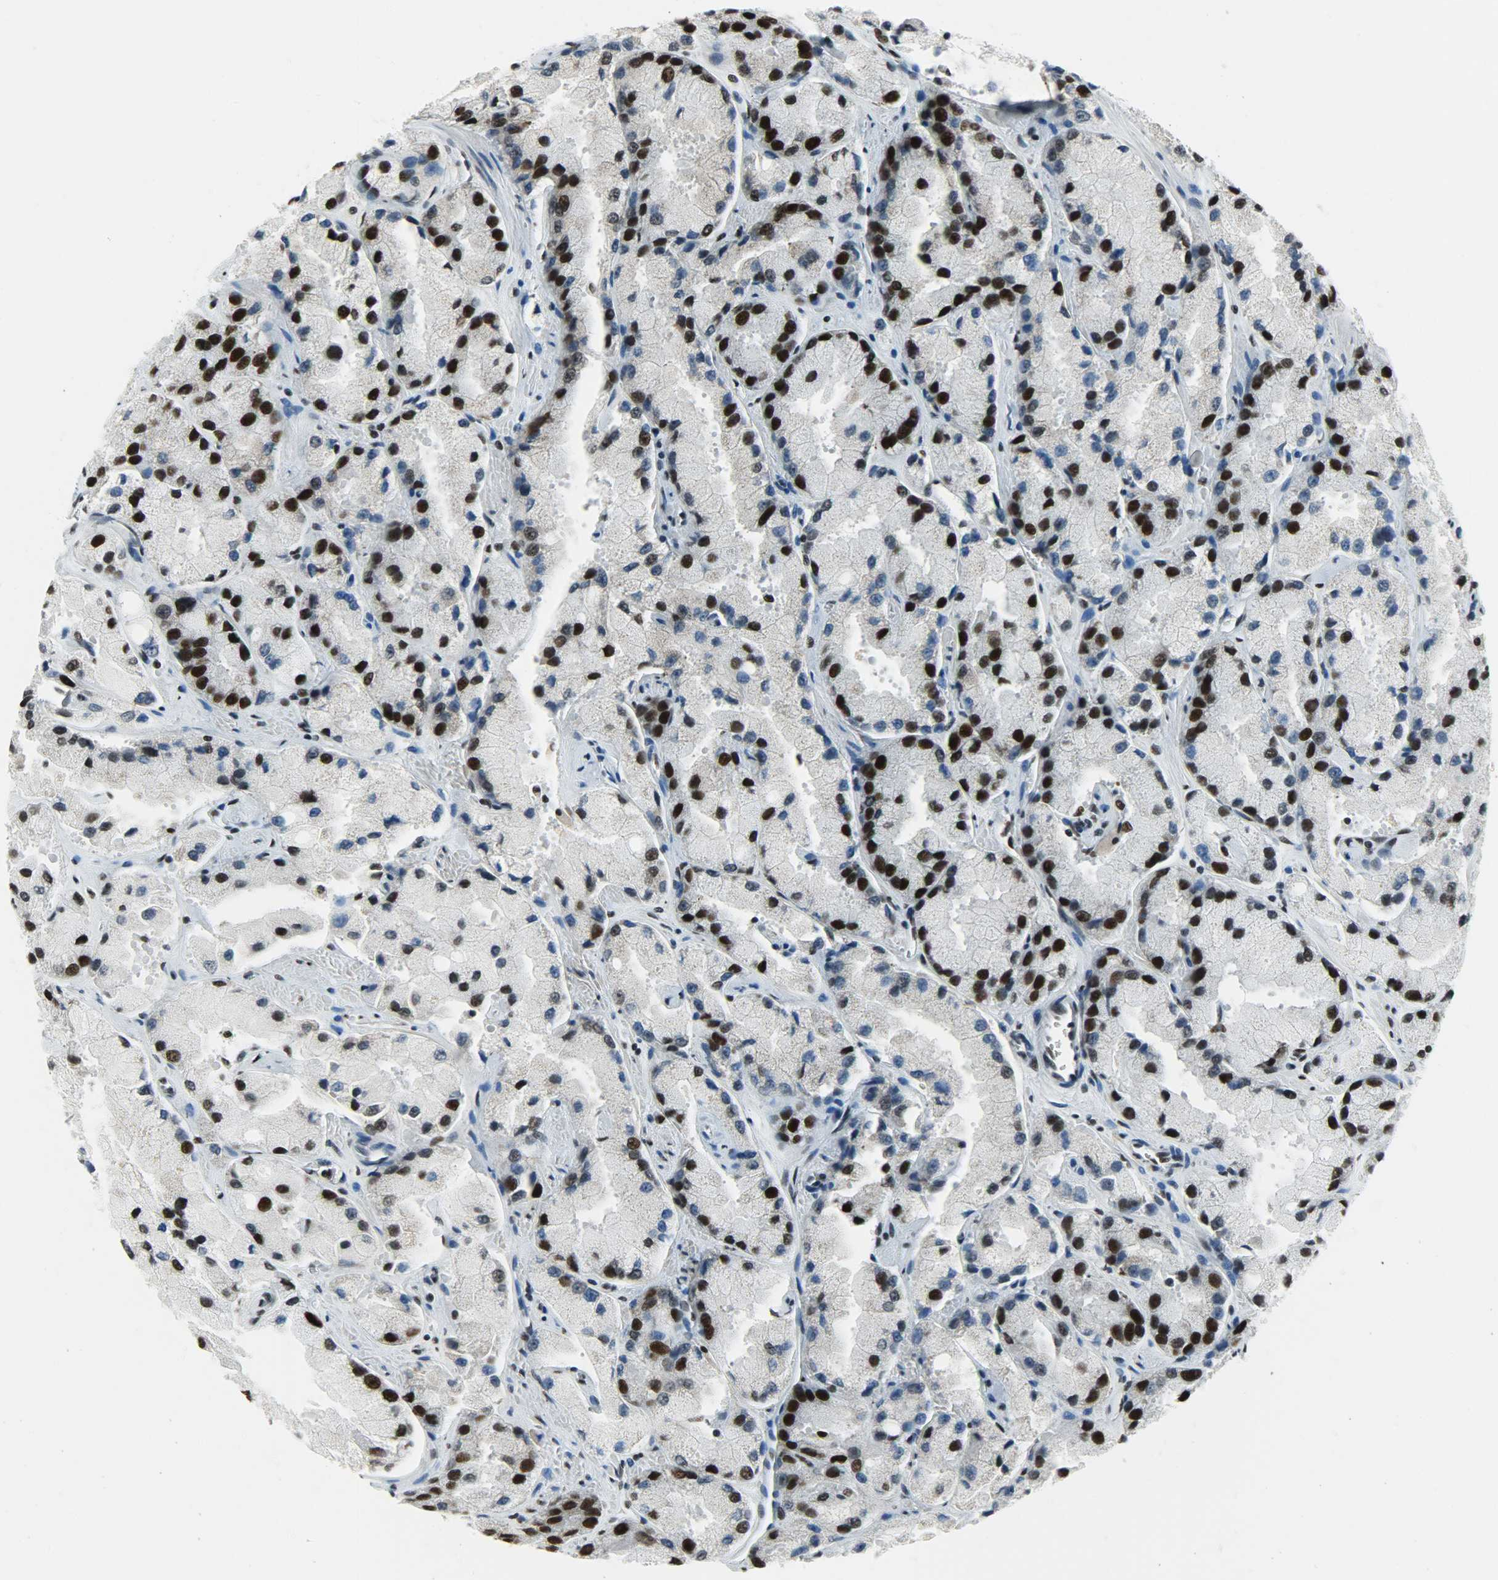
{"staining": {"intensity": "strong", "quantity": ">75%", "location": "nuclear"}, "tissue": "prostate cancer", "cell_type": "Tumor cells", "image_type": "cancer", "snomed": [{"axis": "morphology", "description": "Adenocarcinoma, High grade"}, {"axis": "topography", "description": "Prostate"}], "caption": "Prostate adenocarcinoma (high-grade) stained with a protein marker reveals strong staining in tumor cells.", "gene": "SNRPA", "patient": {"sex": "male", "age": 58}}